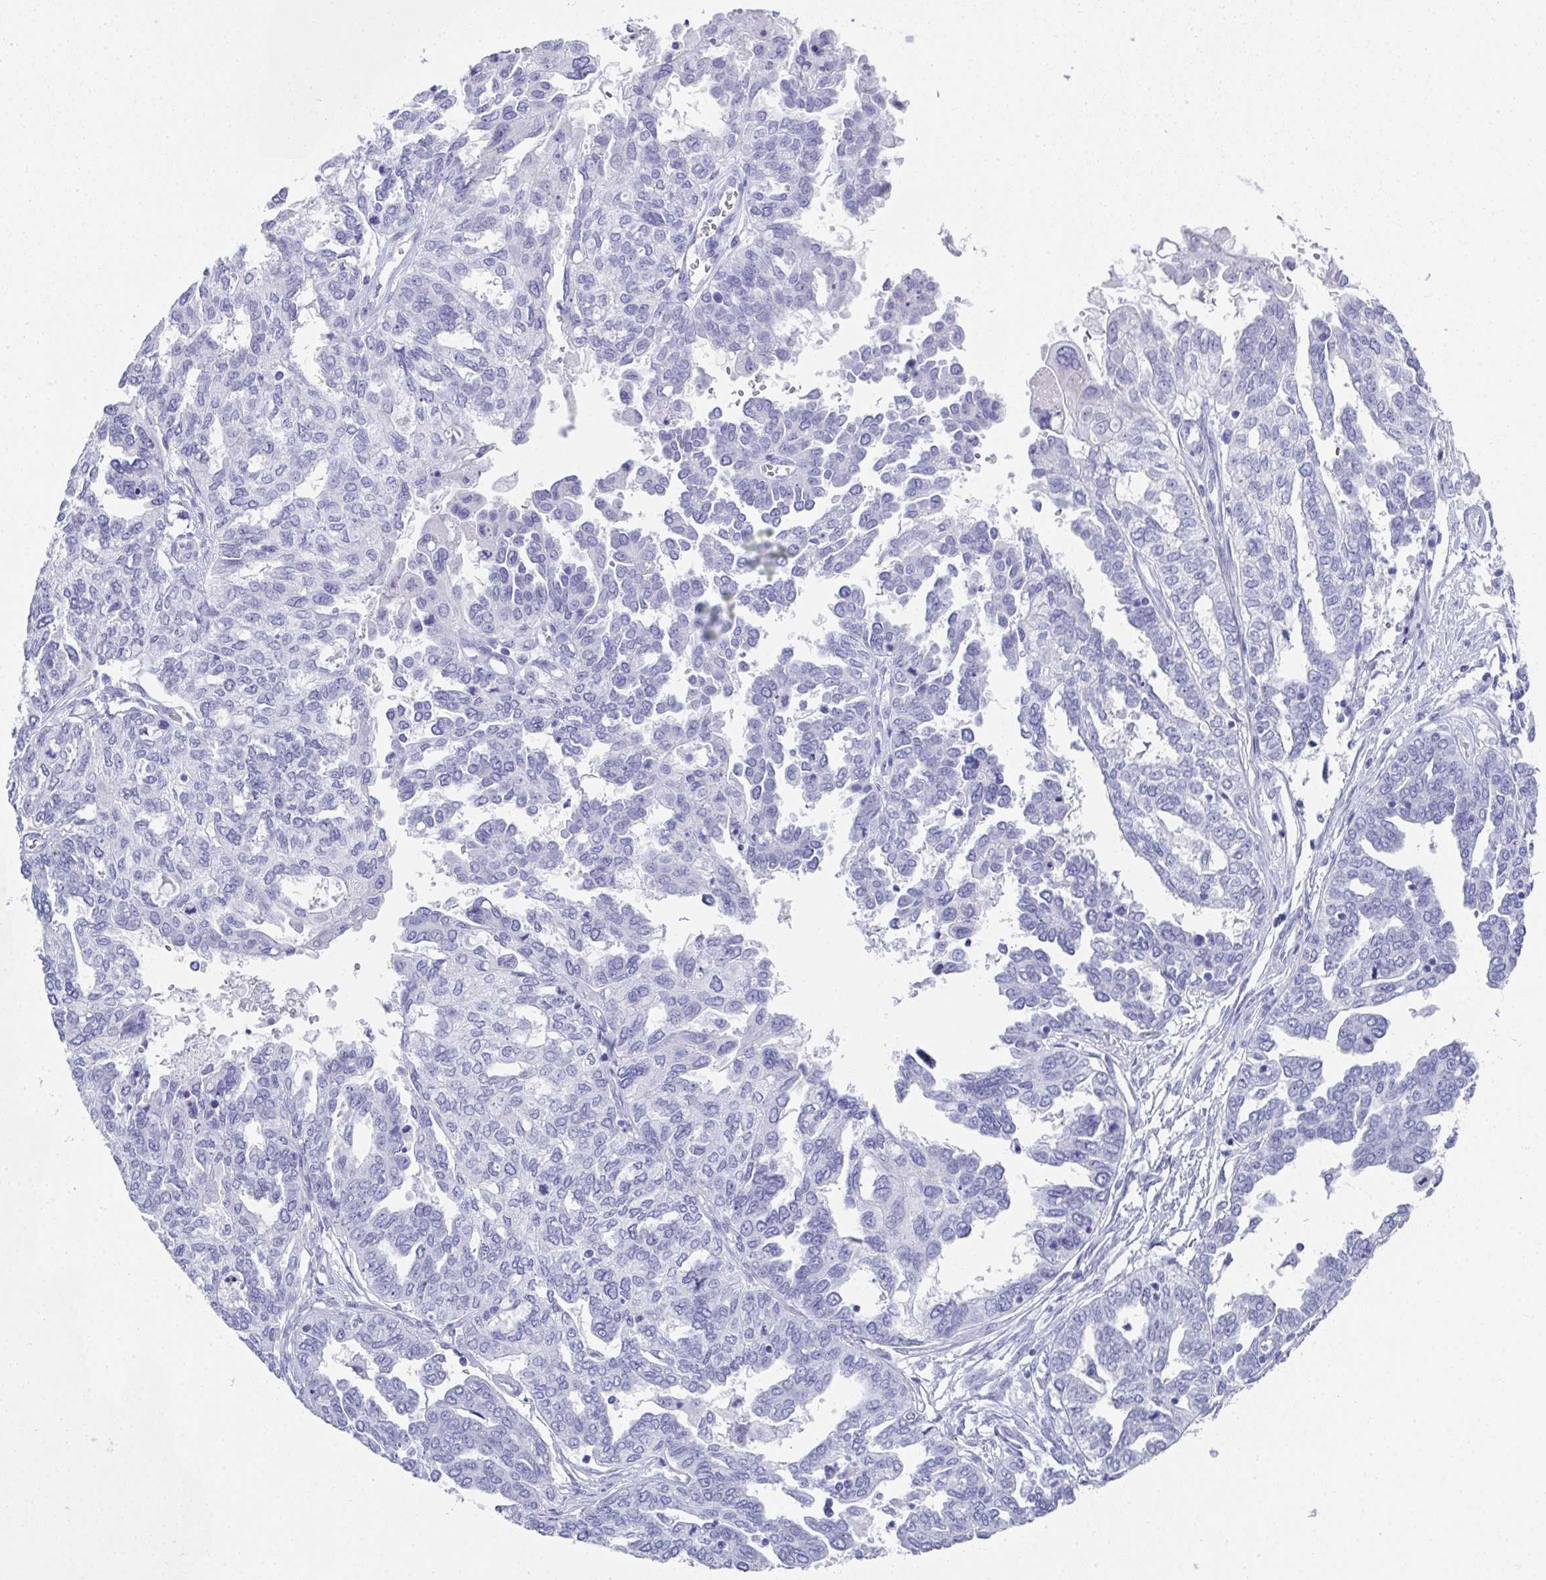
{"staining": {"intensity": "negative", "quantity": "none", "location": "none"}, "tissue": "ovarian cancer", "cell_type": "Tumor cells", "image_type": "cancer", "snomed": [{"axis": "morphology", "description": "Cystadenocarcinoma, serous, NOS"}, {"axis": "topography", "description": "Ovary"}], "caption": "A photomicrograph of serous cystadenocarcinoma (ovarian) stained for a protein shows no brown staining in tumor cells.", "gene": "SYCP1", "patient": {"sex": "female", "age": 53}}